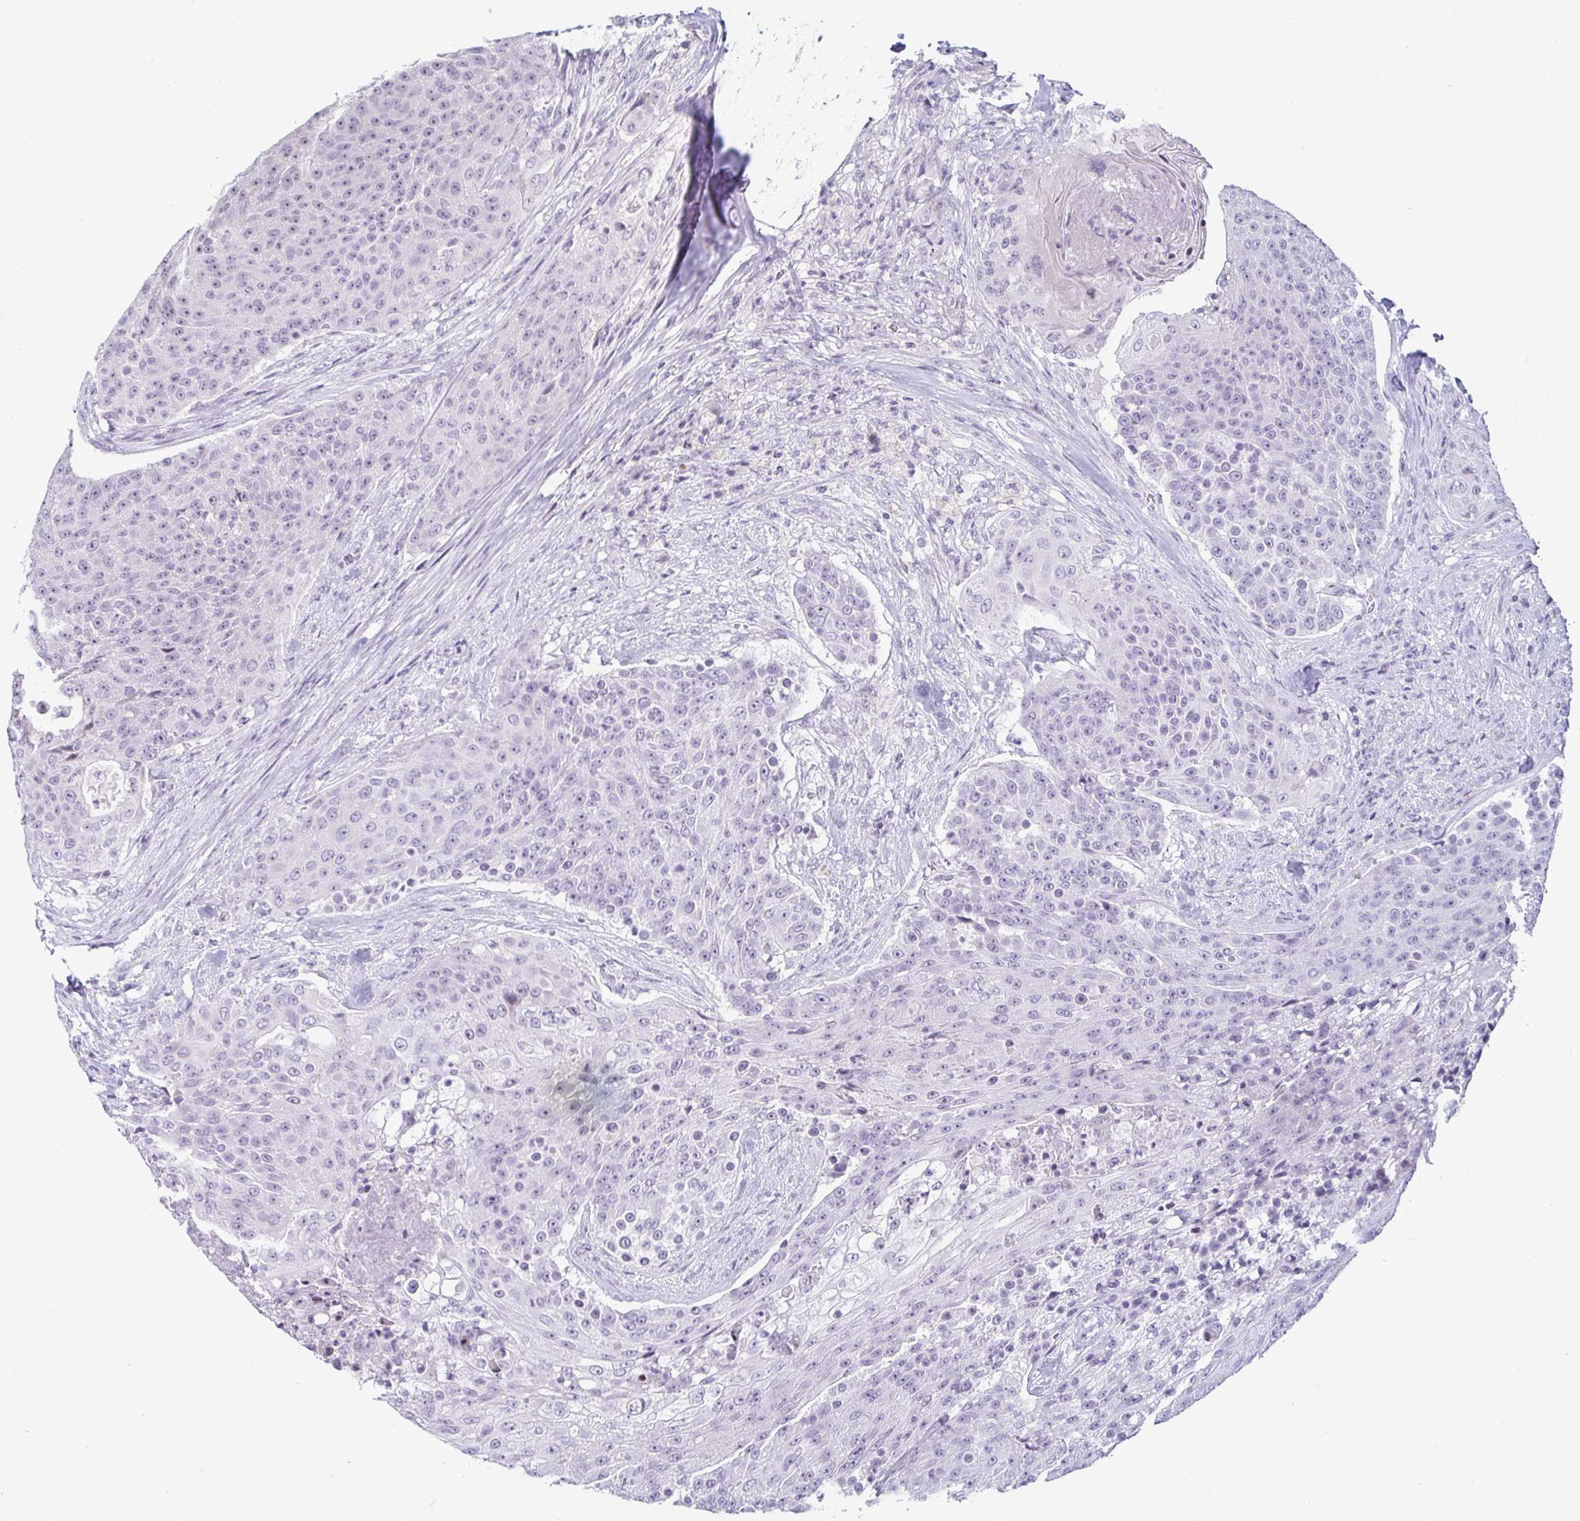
{"staining": {"intensity": "negative", "quantity": "none", "location": "none"}, "tissue": "urothelial cancer", "cell_type": "Tumor cells", "image_type": "cancer", "snomed": [{"axis": "morphology", "description": "Urothelial carcinoma, High grade"}, {"axis": "topography", "description": "Urinary bladder"}], "caption": "Tumor cells are negative for brown protein staining in high-grade urothelial carcinoma.", "gene": "CR2", "patient": {"sex": "female", "age": 63}}